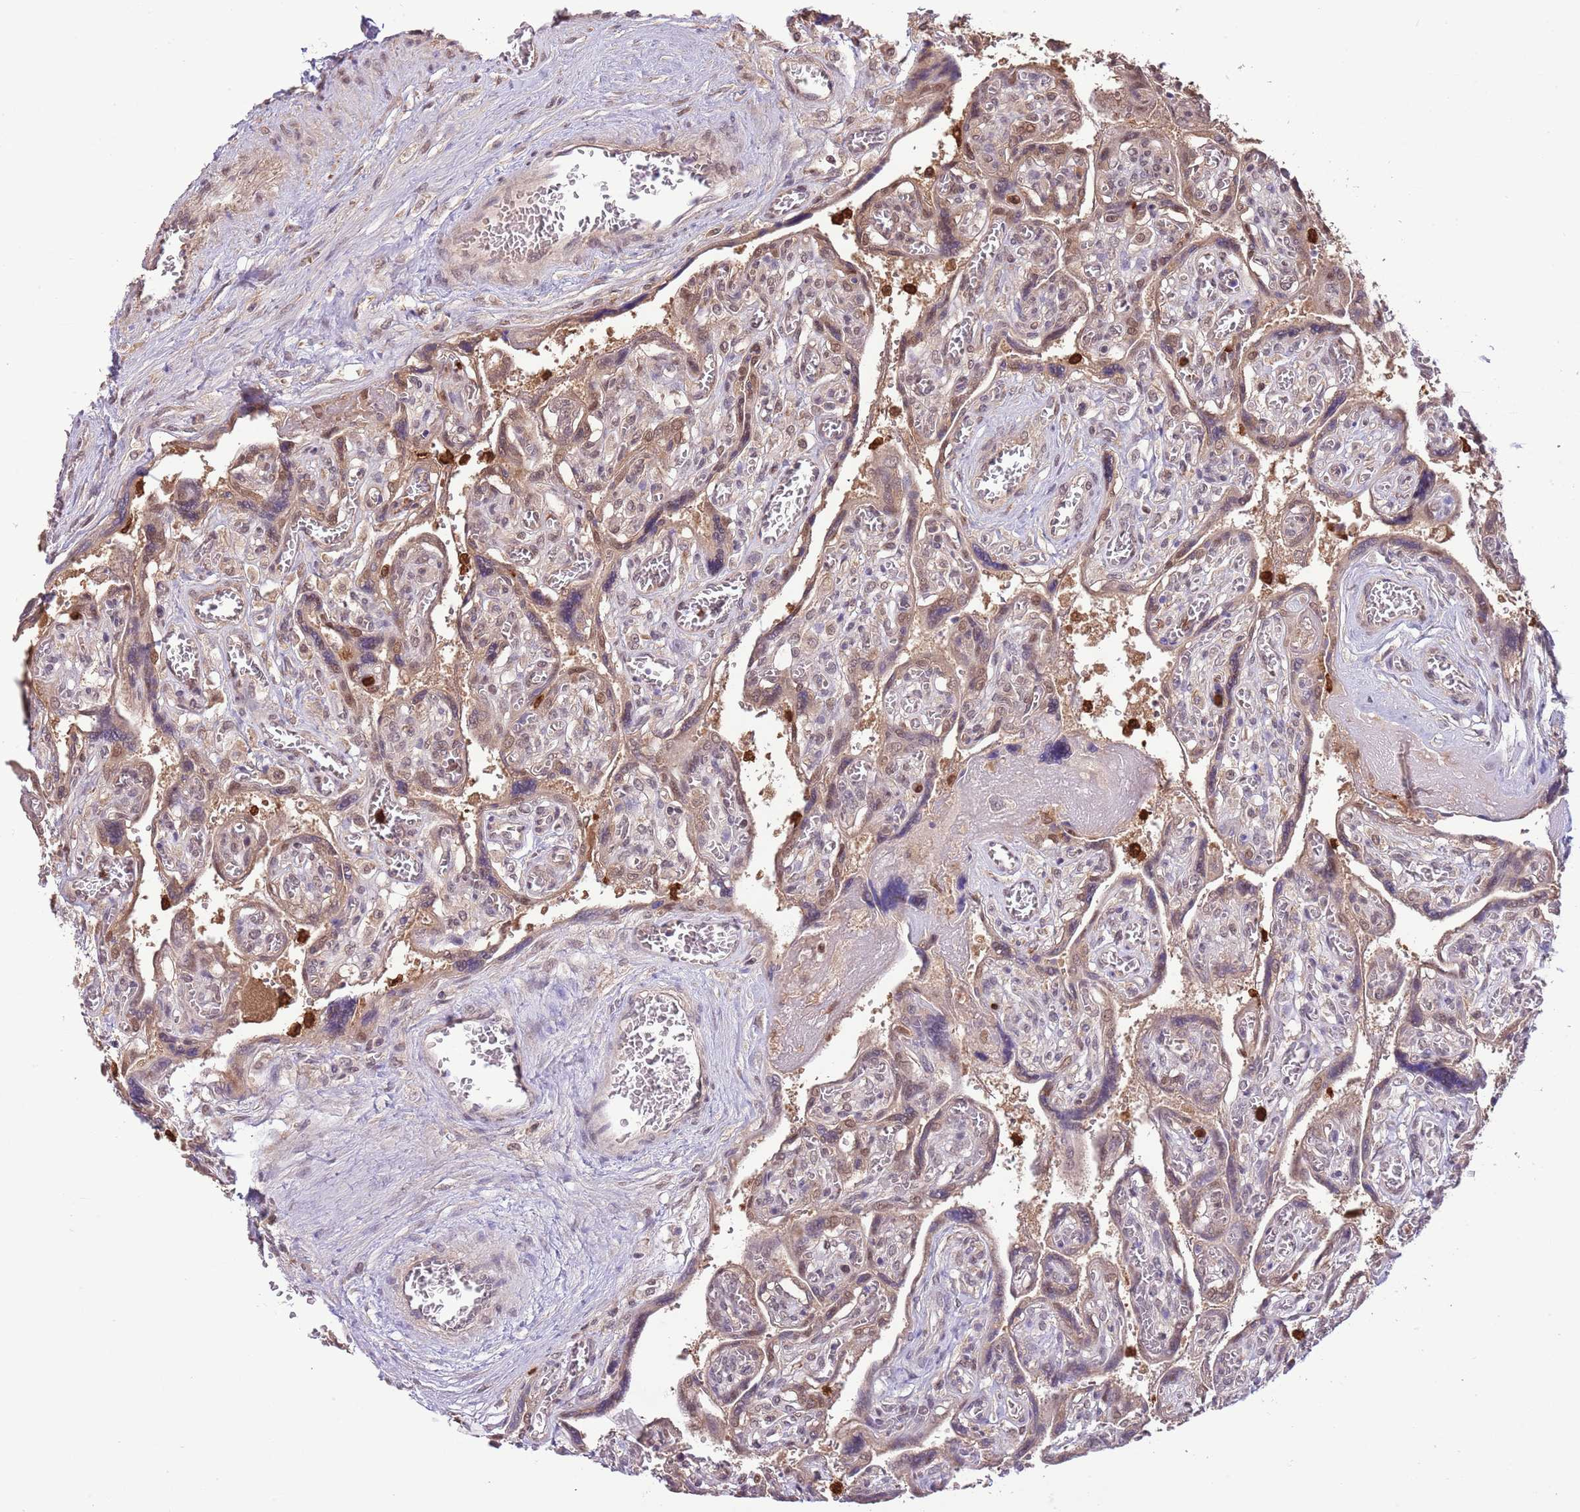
{"staining": {"intensity": "moderate", "quantity": "25%-75%", "location": "cytoplasmic/membranous,nuclear"}, "tissue": "placenta", "cell_type": "Trophoblastic cells", "image_type": "normal", "snomed": [{"axis": "morphology", "description": "Normal tissue, NOS"}, {"axis": "topography", "description": "Placenta"}], "caption": "Trophoblastic cells demonstrate medium levels of moderate cytoplasmic/membranous,nuclear expression in about 25%-75% of cells in normal human placenta. The staining is performed using DAB brown chromogen to label protein expression. The nuclei are counter-stained blue using hematoxylin.", "gene": "AMIGO1", "patient": {"sex": "female", "age": 39}}